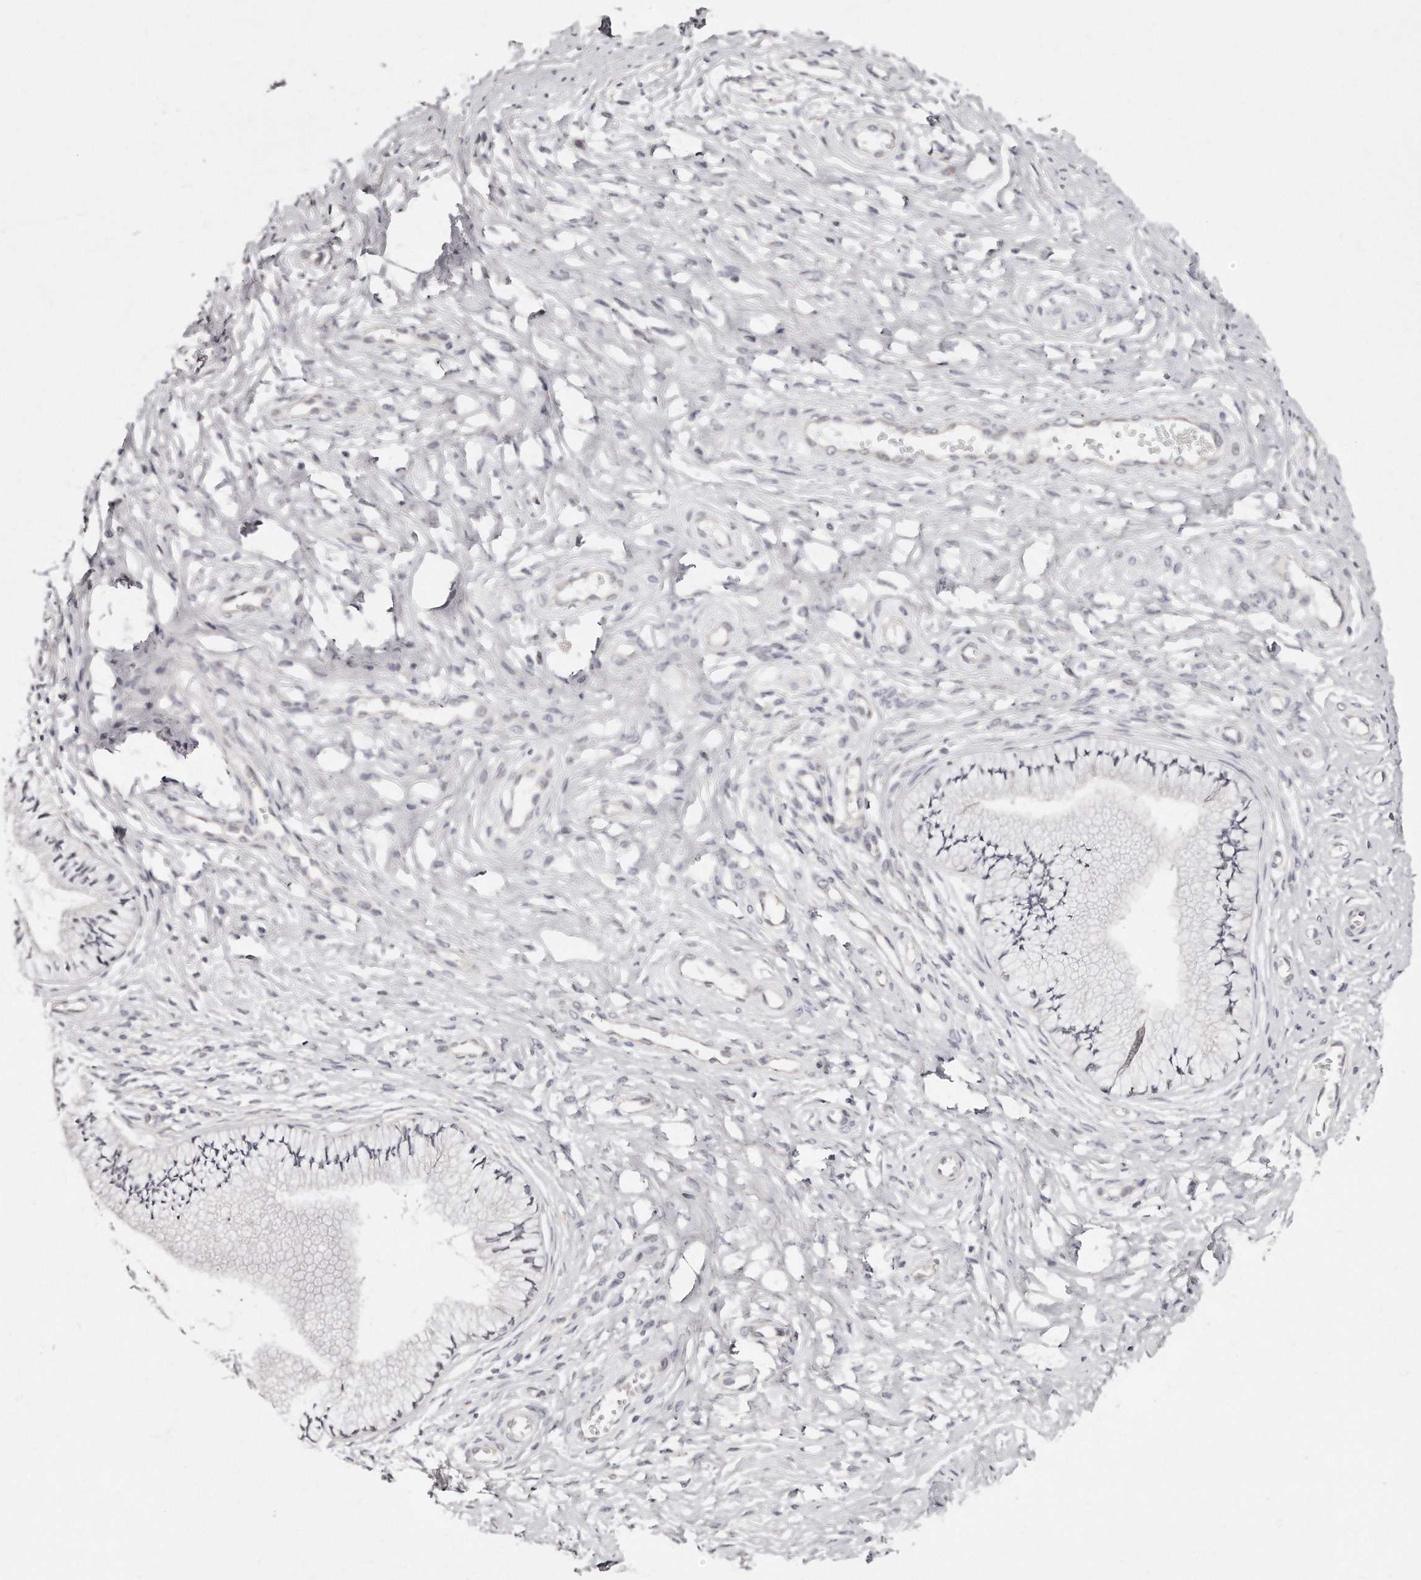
{"staining": {"intensity": "weak", "quantity": "<25%", "location": "cytoplasmic/membranous"}, "tissue": "cervix", "cell_type": "Glandular cells", "image_type": "normal", "snomed": [{"axis": "morphology", "description": "Normal tissue, NOS"}, {"axis": "topography", "description": "Cervix"}], "caption": "High magnification brightfield microscopy of benign cervix stained with DAB (3,3'-diaminobenzidine) (brown) and counterstained with hematoxylin (blue): glandular cells show no significant positivity. (DAB (3,3'-diaminobenzidine) immunohistochemistry (IHC) with hematoxylin counter stain).", "gene": "CASZ1", "patient": {"sex": "female", "age": 36}}